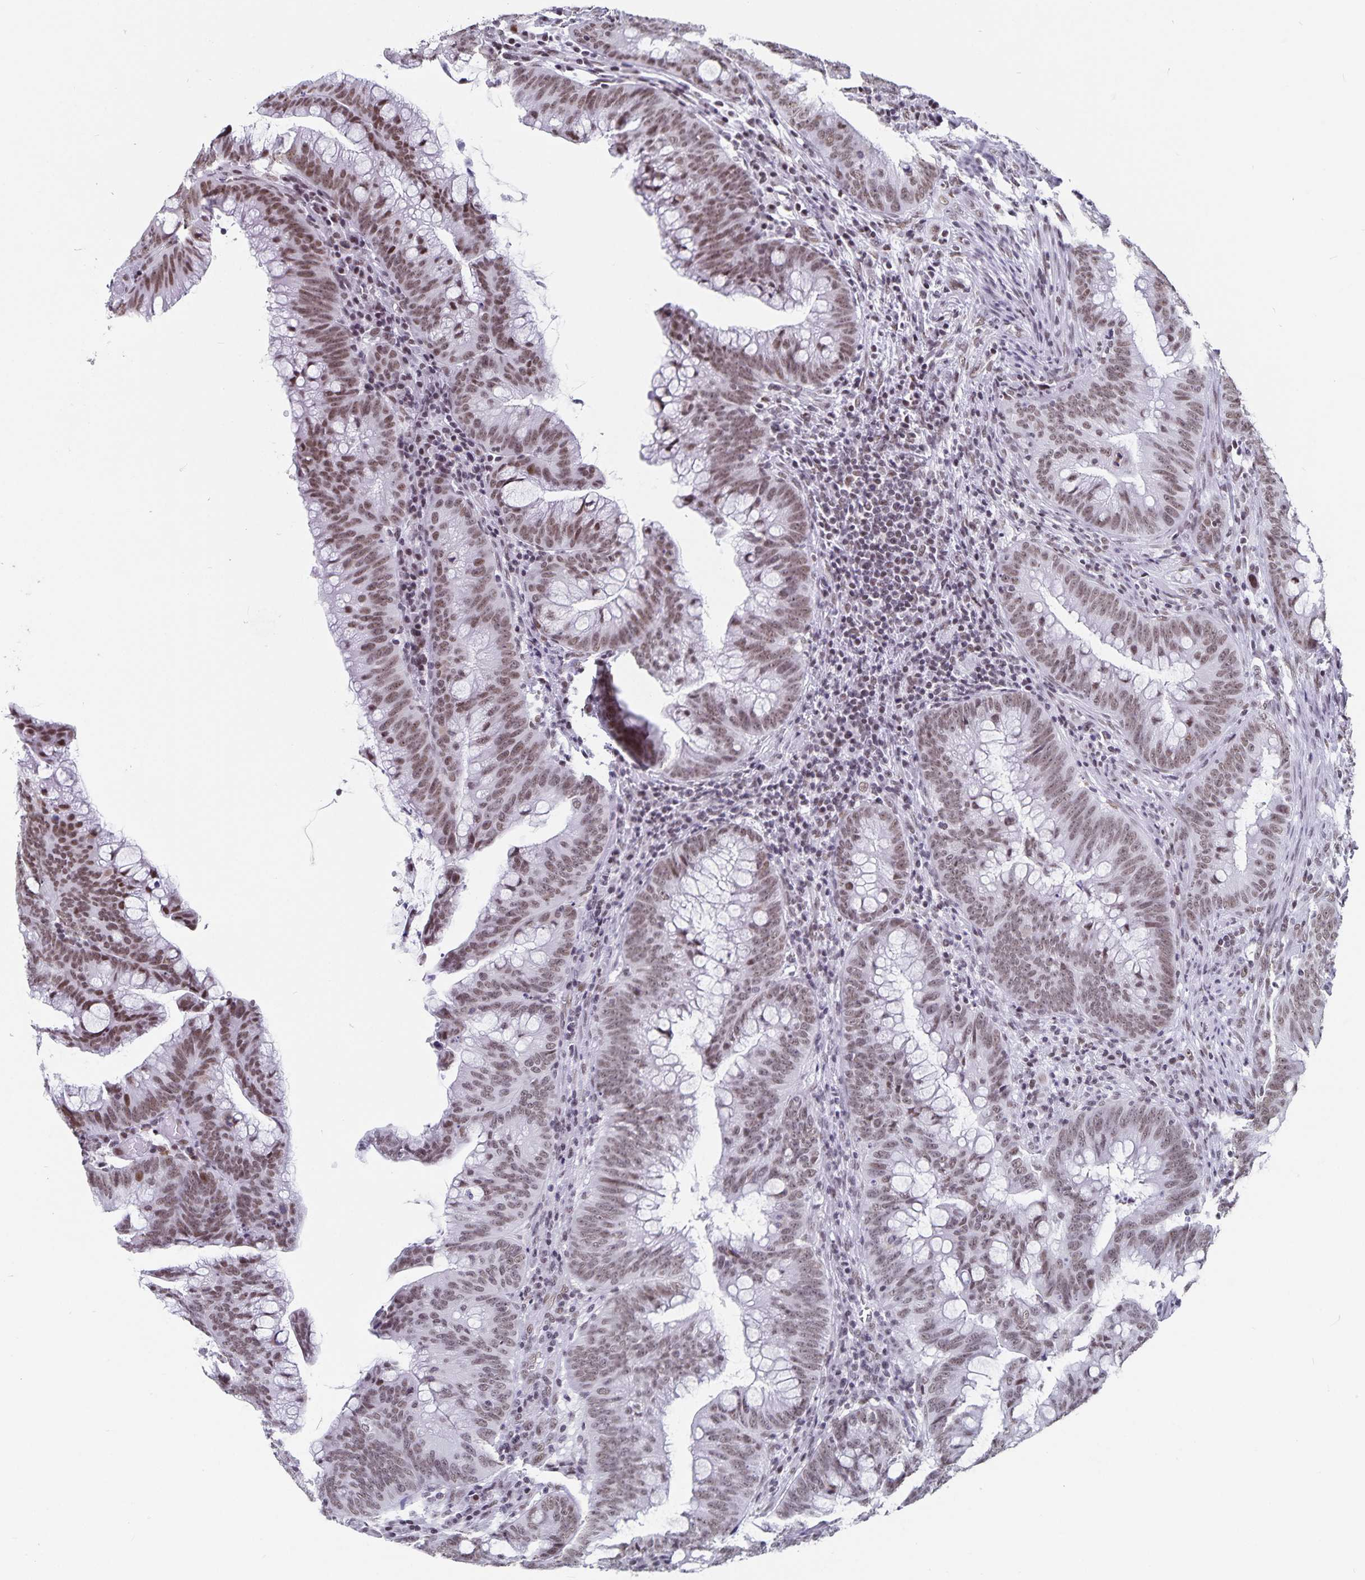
{"staining": {"intensity": "moderate", "quantity": ">75%", "location": "nuclear"}, "tissue": "colorectal cancer", "cell_type": "Tumor cells", "image_type": "cancer", "snomed": [{"axis": "morphology", "description": "Adenocarcinoma, NOS"}, {"axis": "topography", "description": "Colon"}], "caption": "Immunohistochemical staining of colorectal adenocarcinoma displays moderate nuclear protein positivity in about >75% of tumor cells.", "gene": "PBX2", "patient": {"sex": "male", "age": 62}}